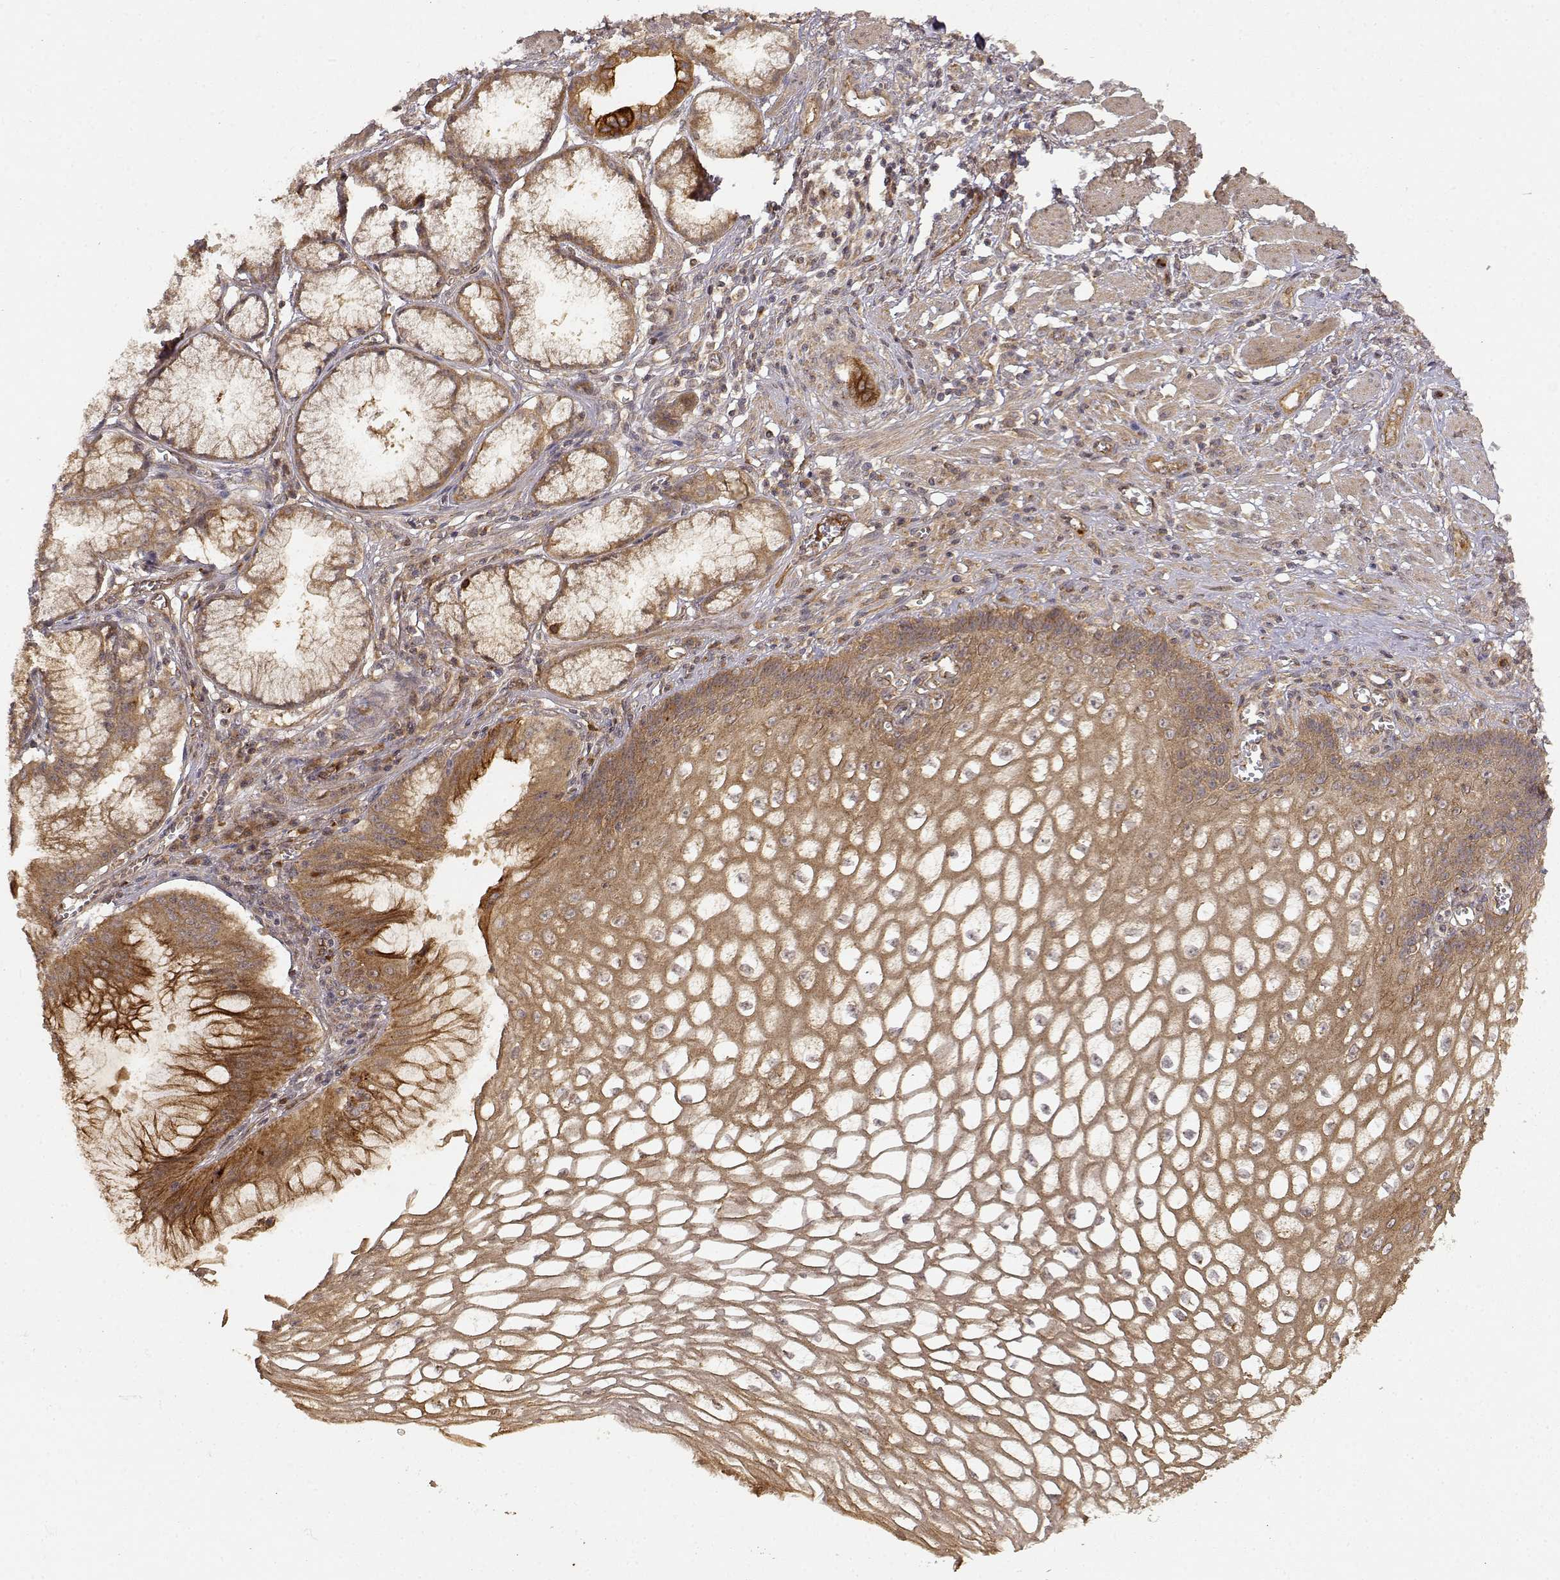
{"staining": {"intensity": "moderate", "quantity": ">75%", "location": "cytoplasmic/membranous"}, "tissue": "esophagus", "cell_type": "Squamous epithelial cells", "image_type": "normal", "snomed": [{"axis": "morphology", "description": "Normal tissue, NOS"}, {"axis": "topography", "description": "Esophagus"}], "caption": "A brown stain labels moderate cytoplasmic/membranous staining of a protein in squamous epithelial cells of unremarkable esophagus. Nuclei are stained in blue.", "gene": "CDK5RAP2", "patient": {"sex": "male", "age": 58}}